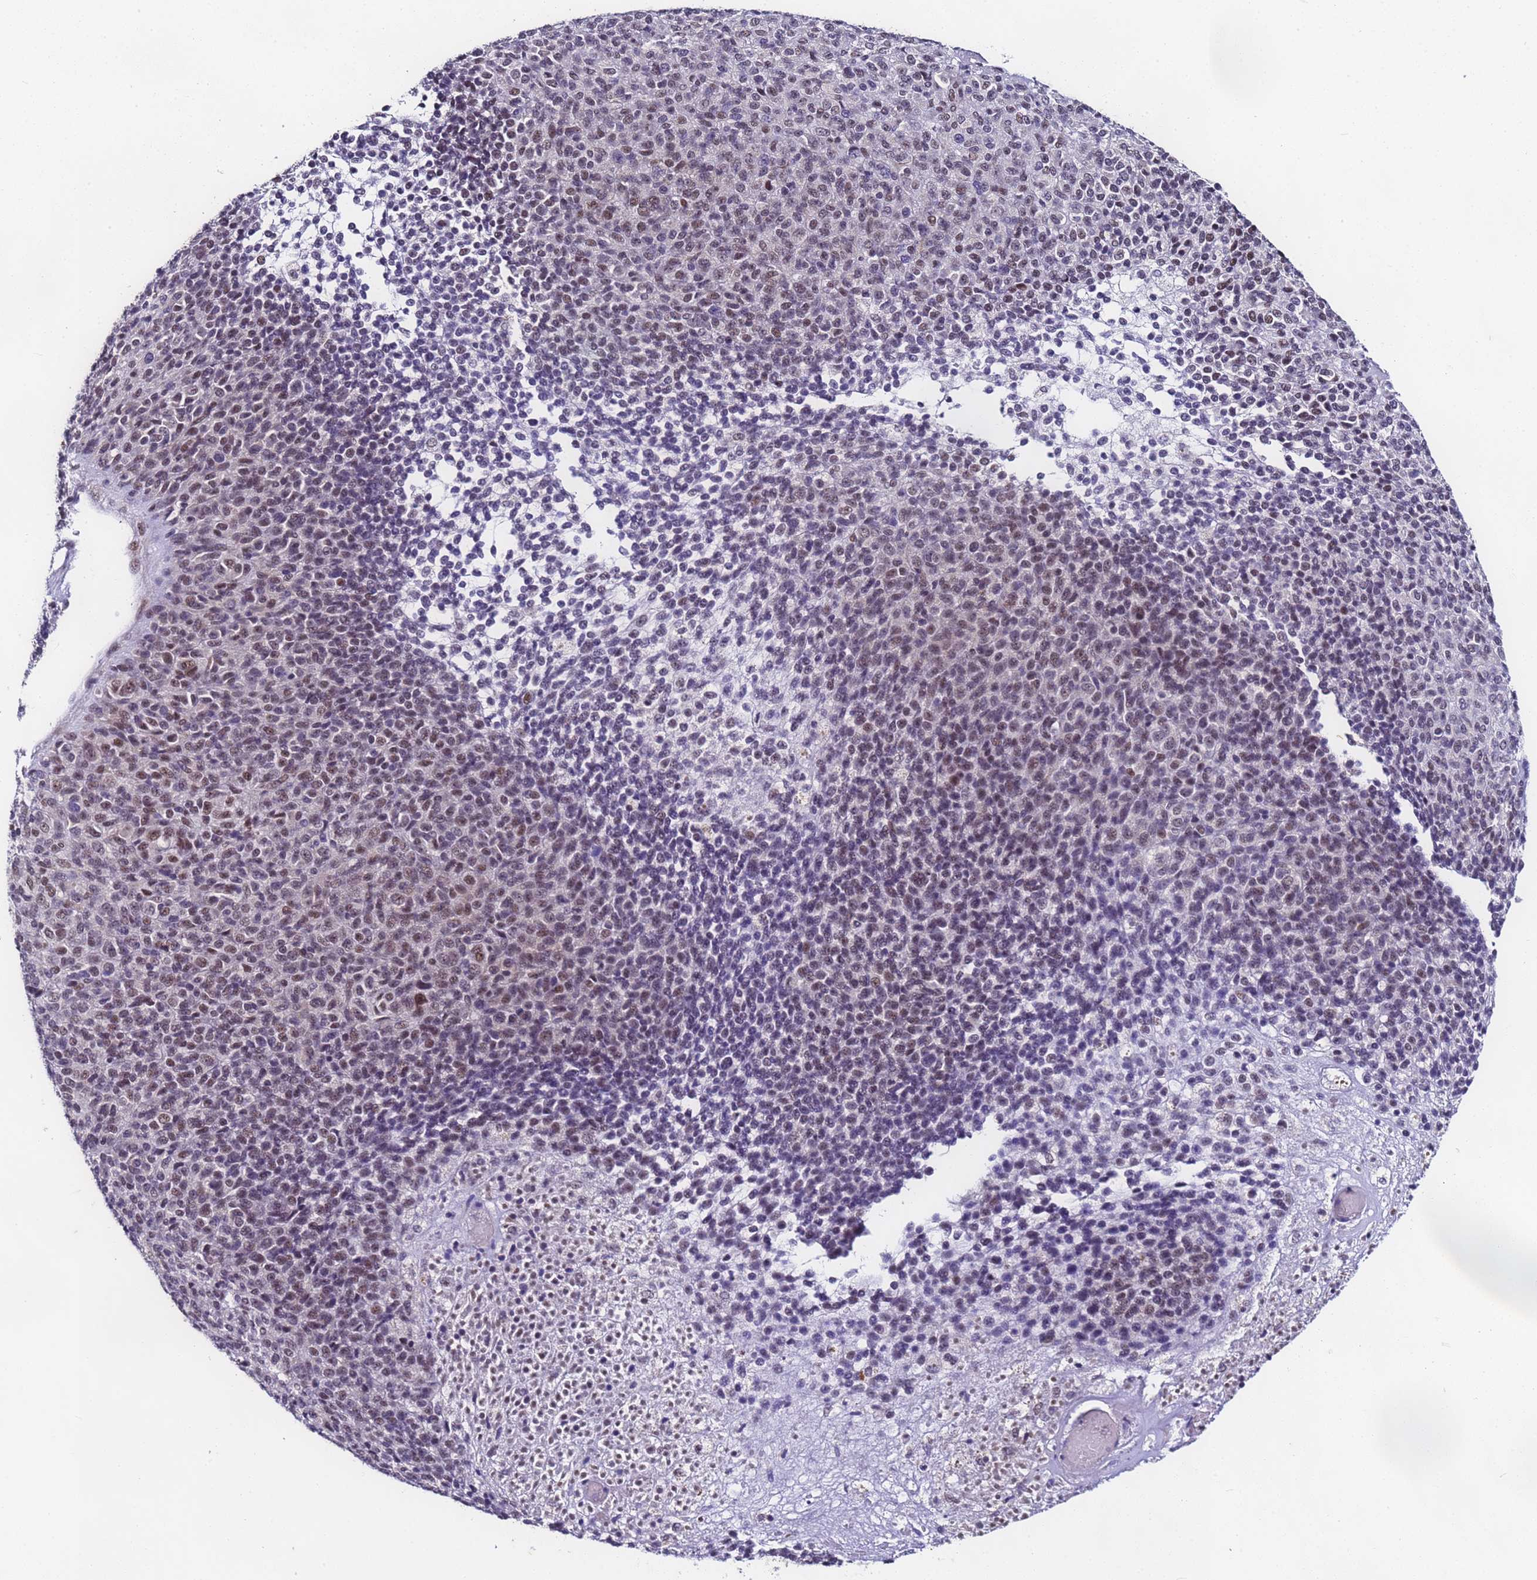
{"staining": {"intensity": "weak", "quantity": "25%-75%", "location": "nuclear"}, "tissue": "melanoma", "cell_type": "Tumor cells", "image_type": "cancer", "snomed": [{"axis": "morphology", "description": "Malignant melanoma, Metastatic site"}, {"axis": "topography", "description": "Brain"}], "caption": "The histopathology image shows a brown stain indicating the presence of a protein in the nuclear of tumor cells in melanoma. Nuclei are stained in blue.", "gene": "FNBP4", "patient": {"sex": "female", "age": 56}}